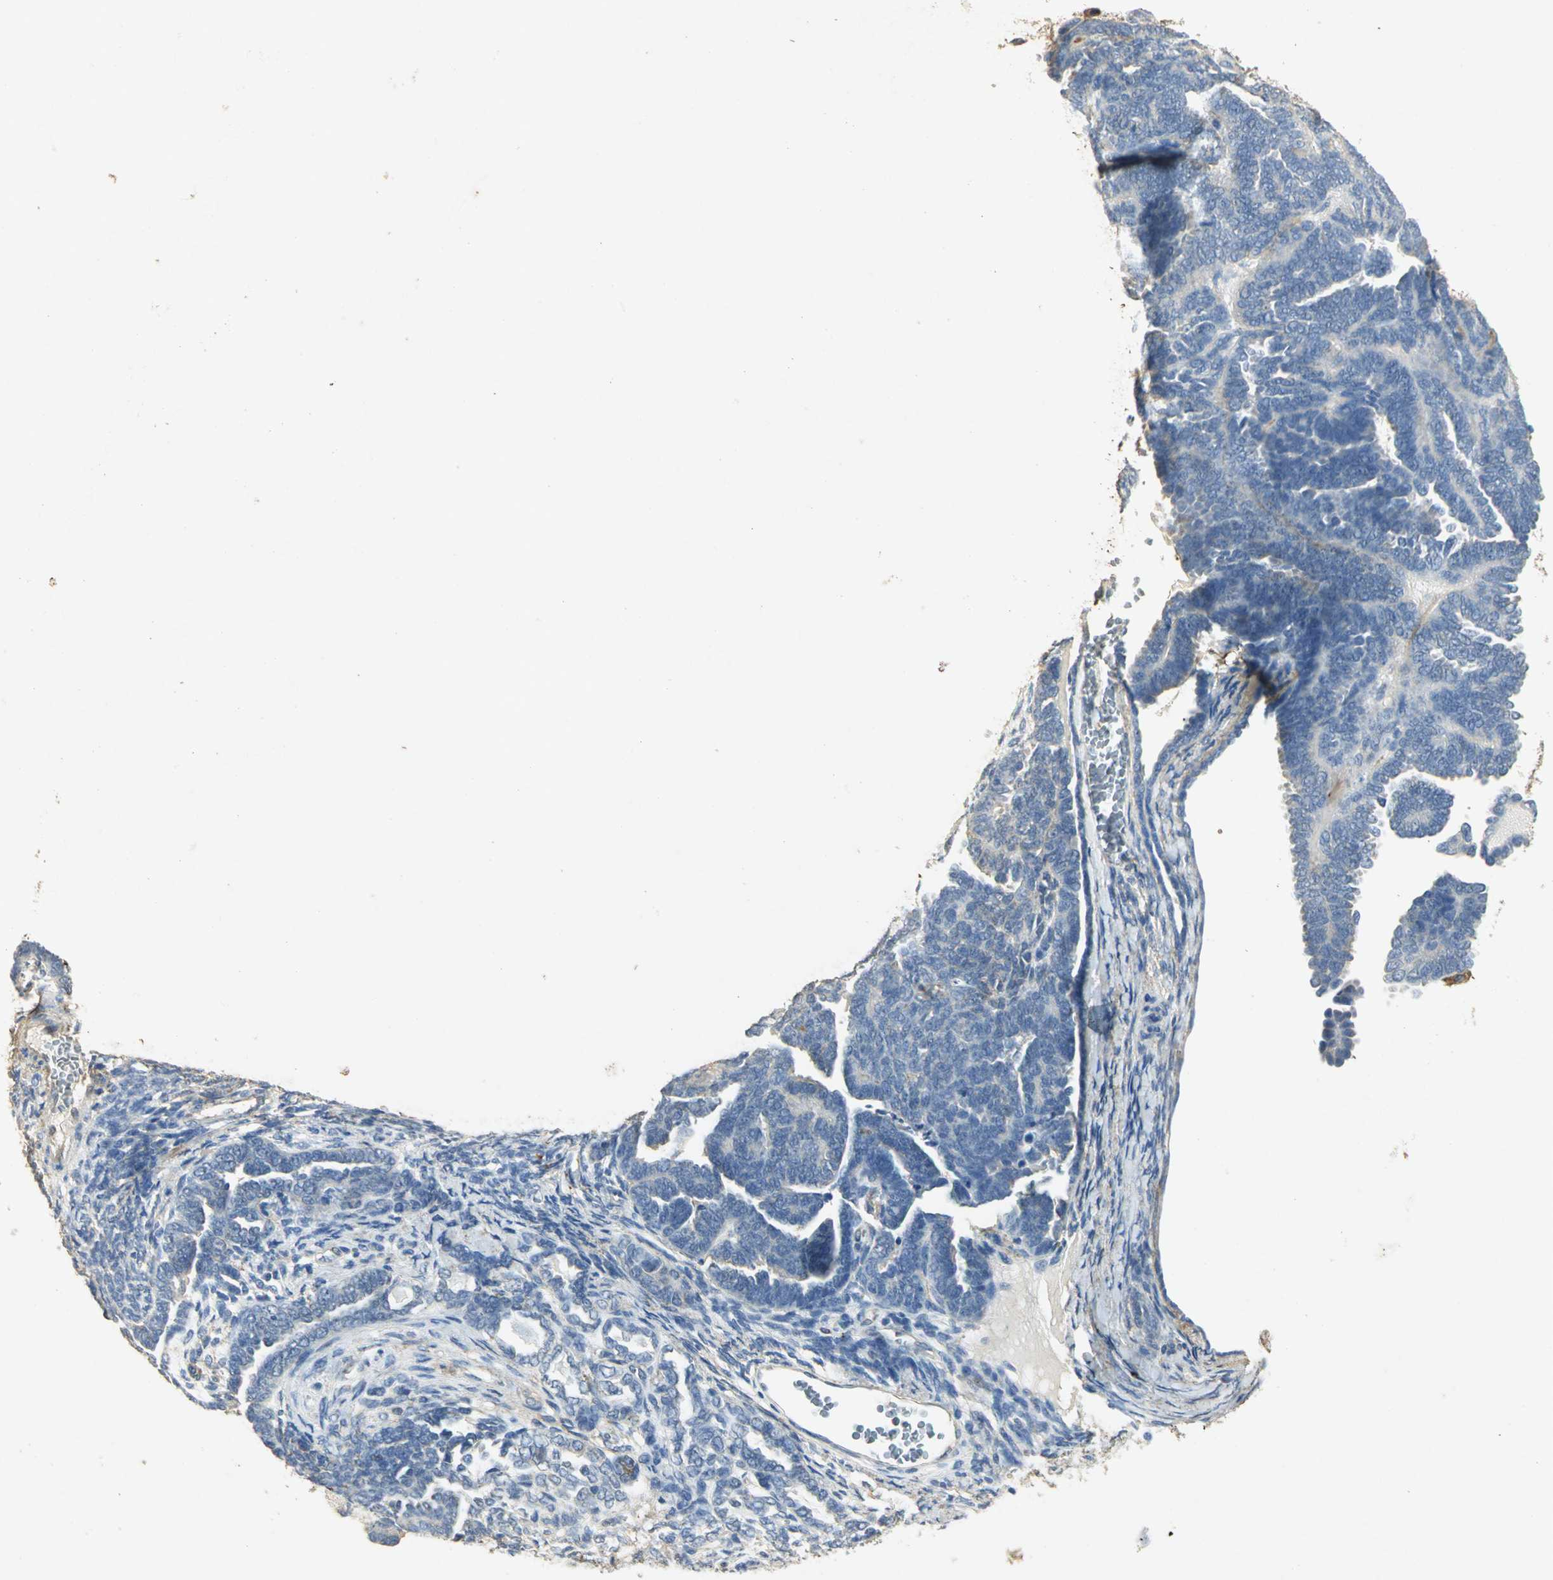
{"staining": {"intensity": "weak", "quantity": "<25%", "location": "cytoplasmic/membranous"}, "tissue": "endometrial cancer", "cell_type": "Tumor cells", "image_type": "cancer", "snomed": [{"axis": "morphology", "description": "Neoplasm, malignant, NOS"}, {"axis": "topography", "description": "Endometrium"}], "caption": "Endometrial cancer (neoplasm (malignant)) was stained to show a protein in brown. There is no significant staining in tumor cells.", "gene": "ASB9", "patient": {"sex": "female", "age": 74}}